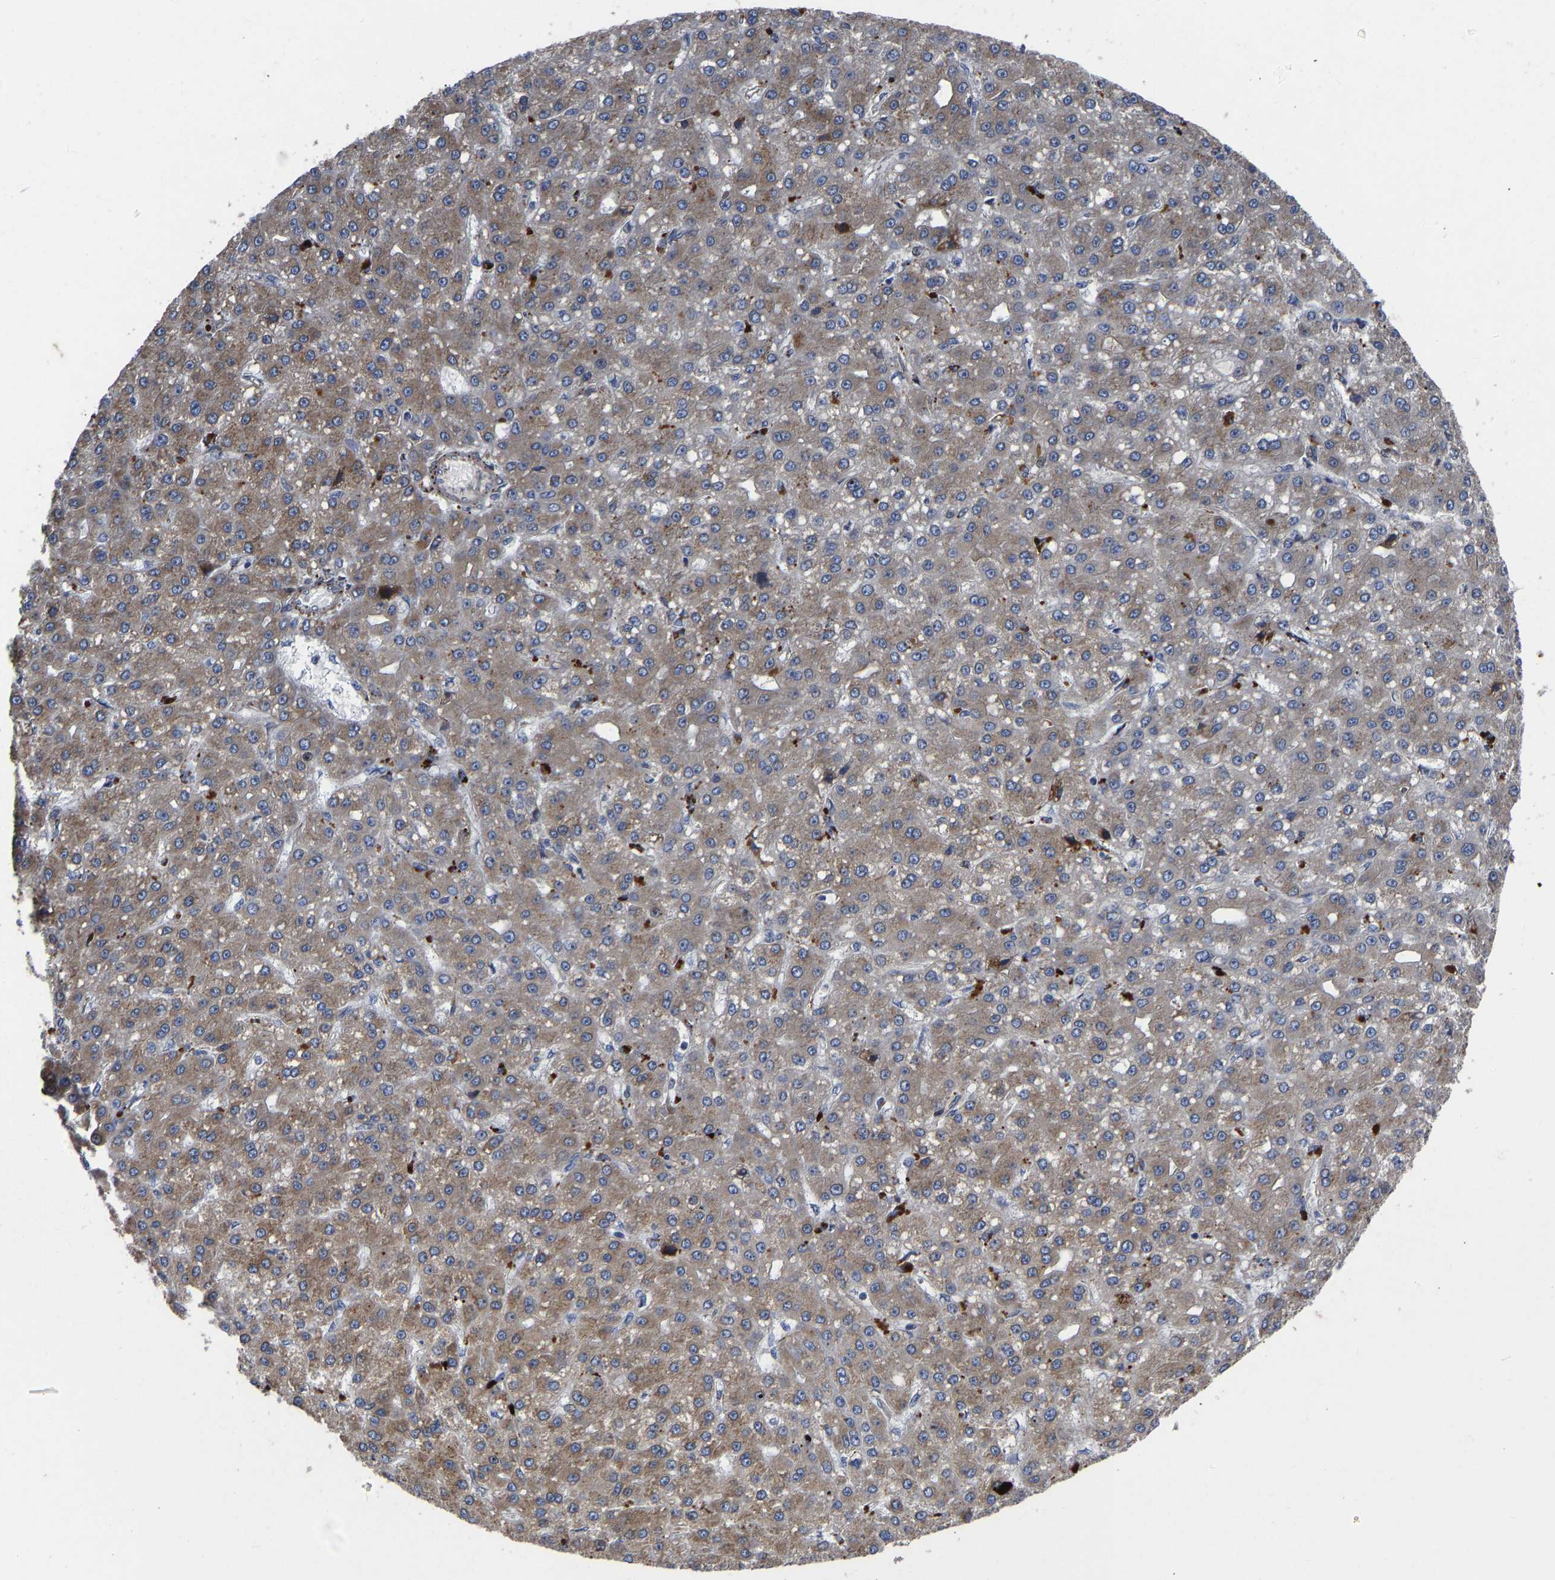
{"staining": {"intensity": "weak", "quantity": ">75%", "location": "cytoplasmic/membranous"}, "tissue": "liver cancer", "cell_type": "Tumor cells", "image_type": "cancer", "snomed": [{"axis": "morphology", "description": "Carcinoma, Hepatocellular, NOS"}, {"axis": "topography", "description": "Liver"}], "caption": "Liver hepatocellular carcinoma was stained to show a protein in brown. There is low levels of weak cytoplasmic/membranous staining in approximately >75% of tumor cells.", "gene": "TMEM38B", "patient": {"sex": "male", "age": 67}}